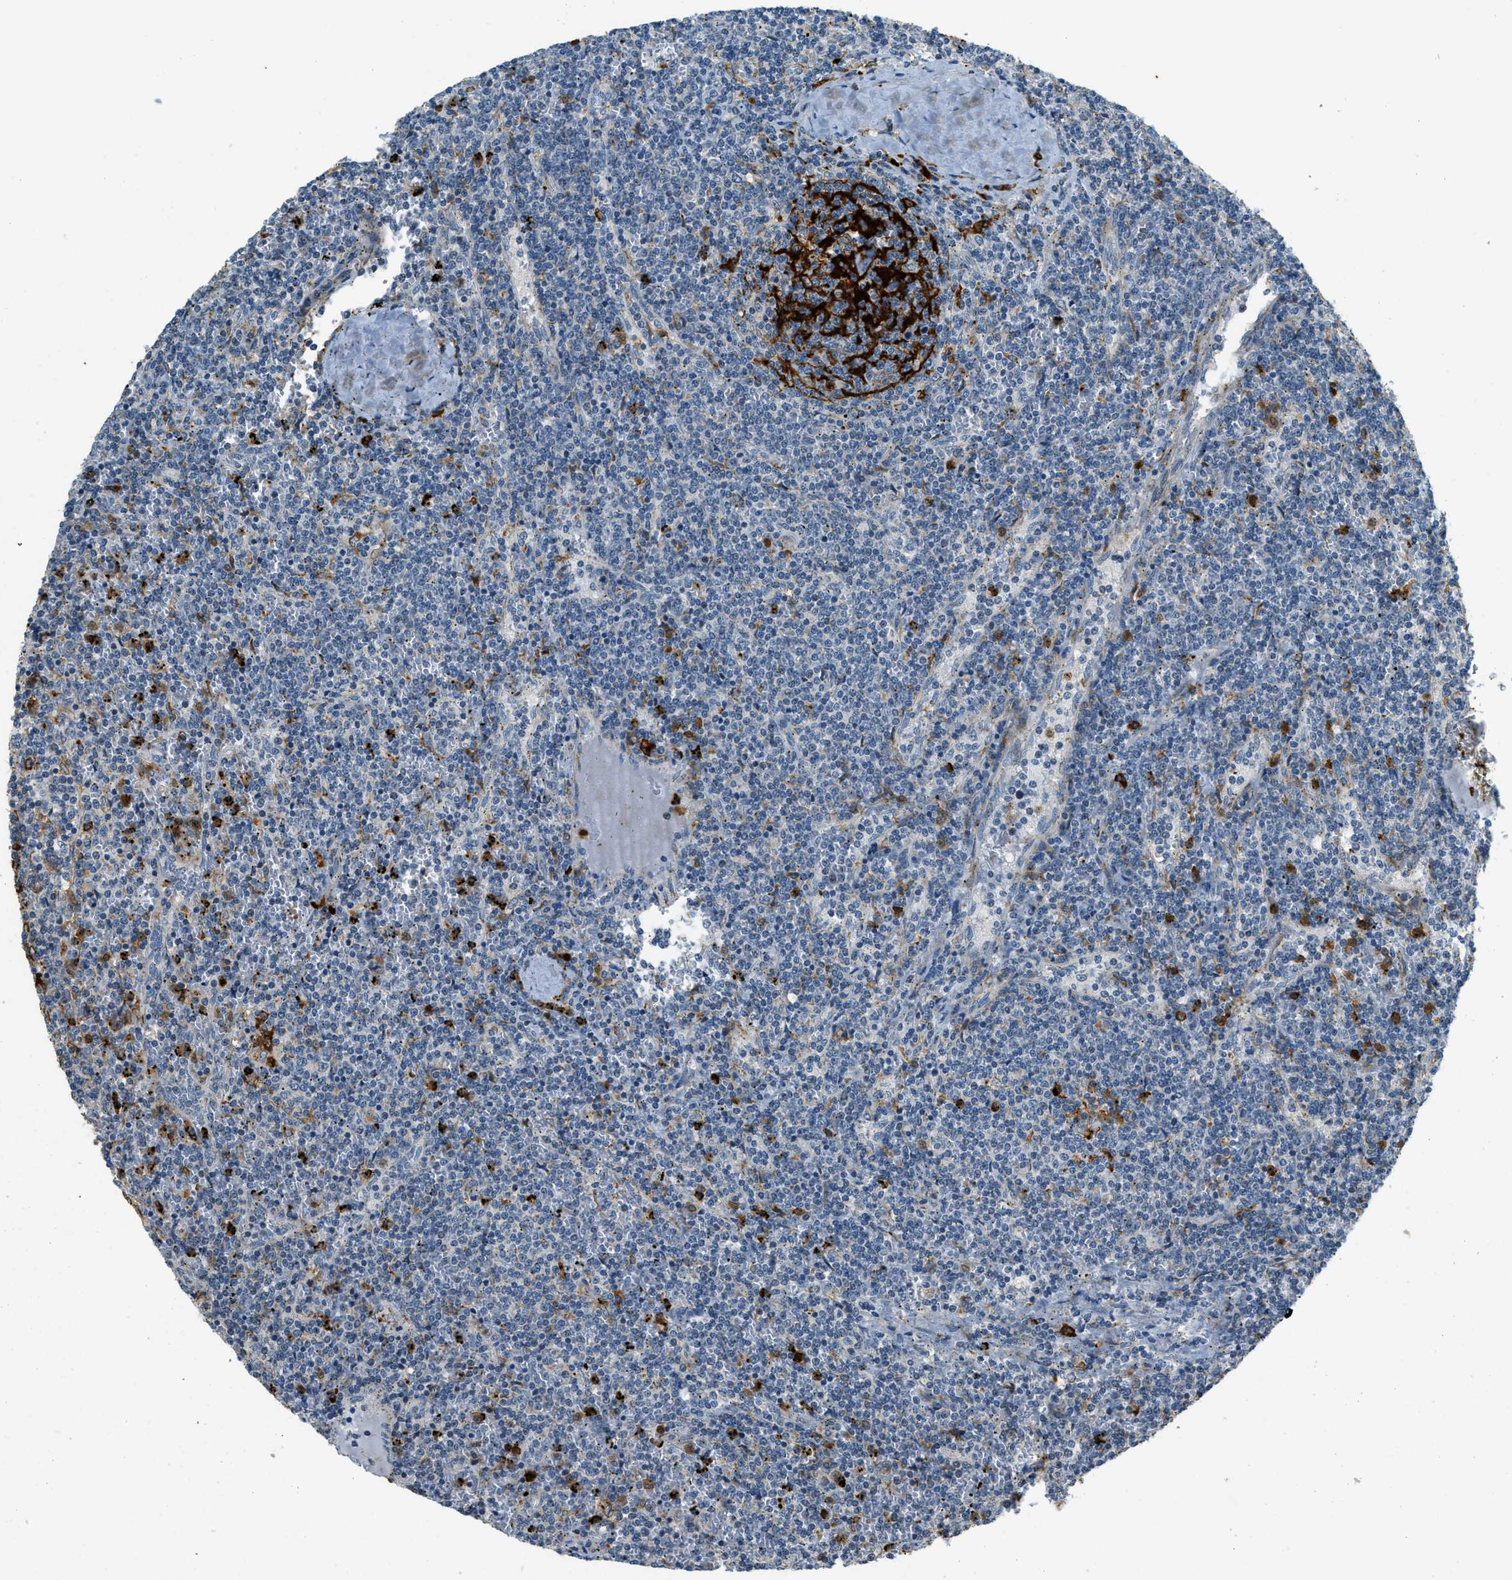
{"staining": {"intensity": "negative", "quantity": "none", "location": "none"}, "tissue": "lymphoma", "cell_type": "Tumor cells", "image_type": "cancer", "snomed": [{"axis": "morphology", "description": "Malignant lymphoma, non-Hodgkin's type, Low grade"}, {"axis": "topography", "description": "Spleen"}], "caption": "IHC photomicrograph of neoplastic tissue: human low-grade malignant lymphoma, non-Hodgkin's type stained with DAB demonstrates no significant protein staining in tumor cells.", "gene": "HERC2", "patient": {"sex": "female", "age": 50}}